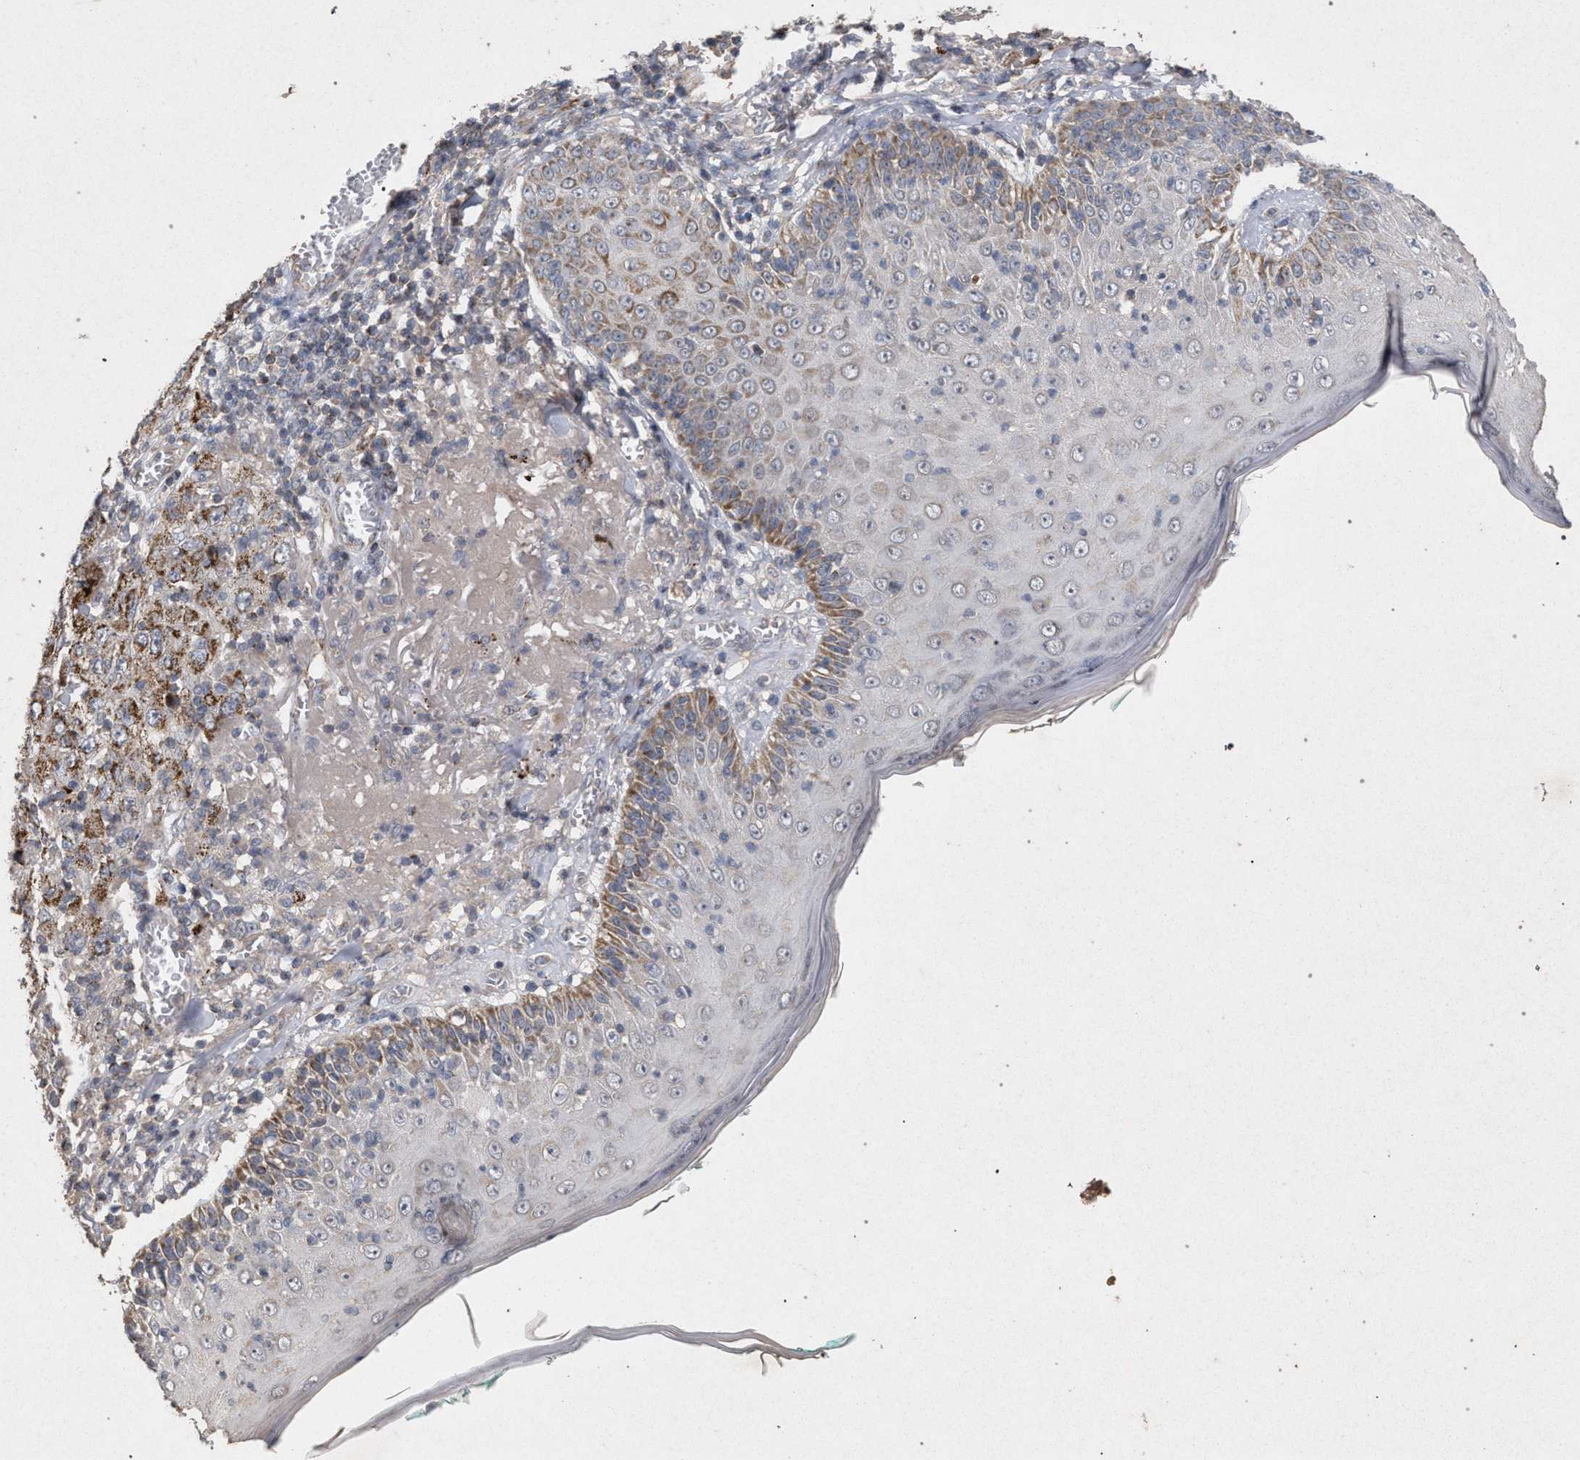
{"staining": {"intensity": "moderate", "quantity": "25%-75%", "location": "cytoplasmic/membranous"}, "tissue": "skin cancer", "cell_type": "Tumor cells", "image_type": "cancer", "snomed": [{"axis": "morphology", "description": "Squamous cell carcinoma, NOS"}, {"axis": "topography", "description": "Skin"}], "caption": "Immunohistochemistry (IHC) of skin cancer demonstrates medium levels of moderate cytoplasmic/membranous expression in approximately 25%-75% of tumor cells.", "gene": "PKD2L1", "patient": {"sex": "female", "age": 88}}